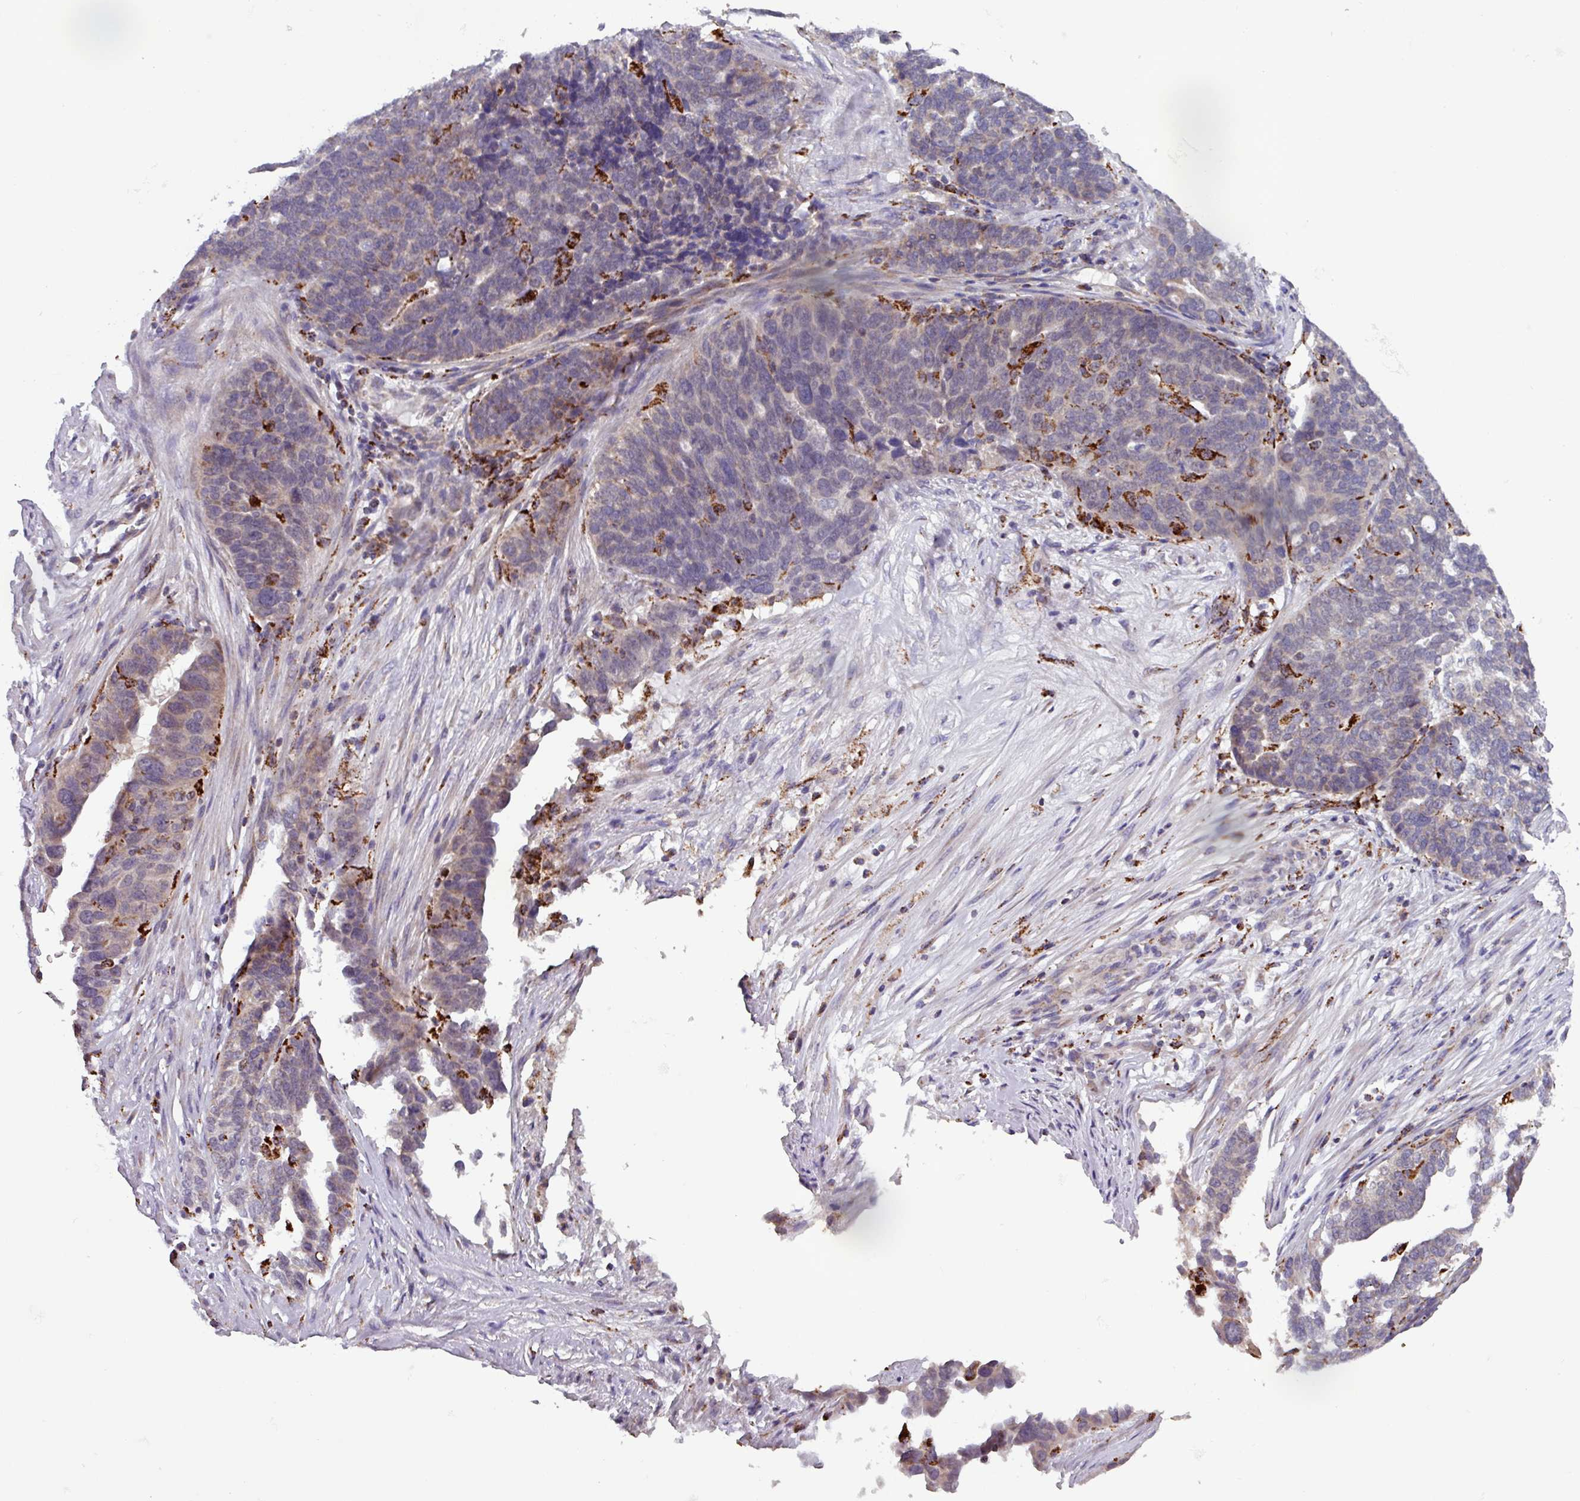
{"staining": {"intensity": "weak", "quantity": "<25%", "location": "cytoplasmic/membranous"}, "tissue": "ovarian cancer", "cell_type": "Tumor cells", "image_type": "cancer", "snomed": [{"axis": "morphology", "description": "Cystadenocarcinoma, serous, NOS"}, {"axis": "topography", "description": "Ovary"}], "caption": "Immunohistochemical staining of ovarian cancer exhibits no significant positivity in tumor cells.", "gene": "AKIRIN1", "patient": {"sex": "female", "age": 59}}